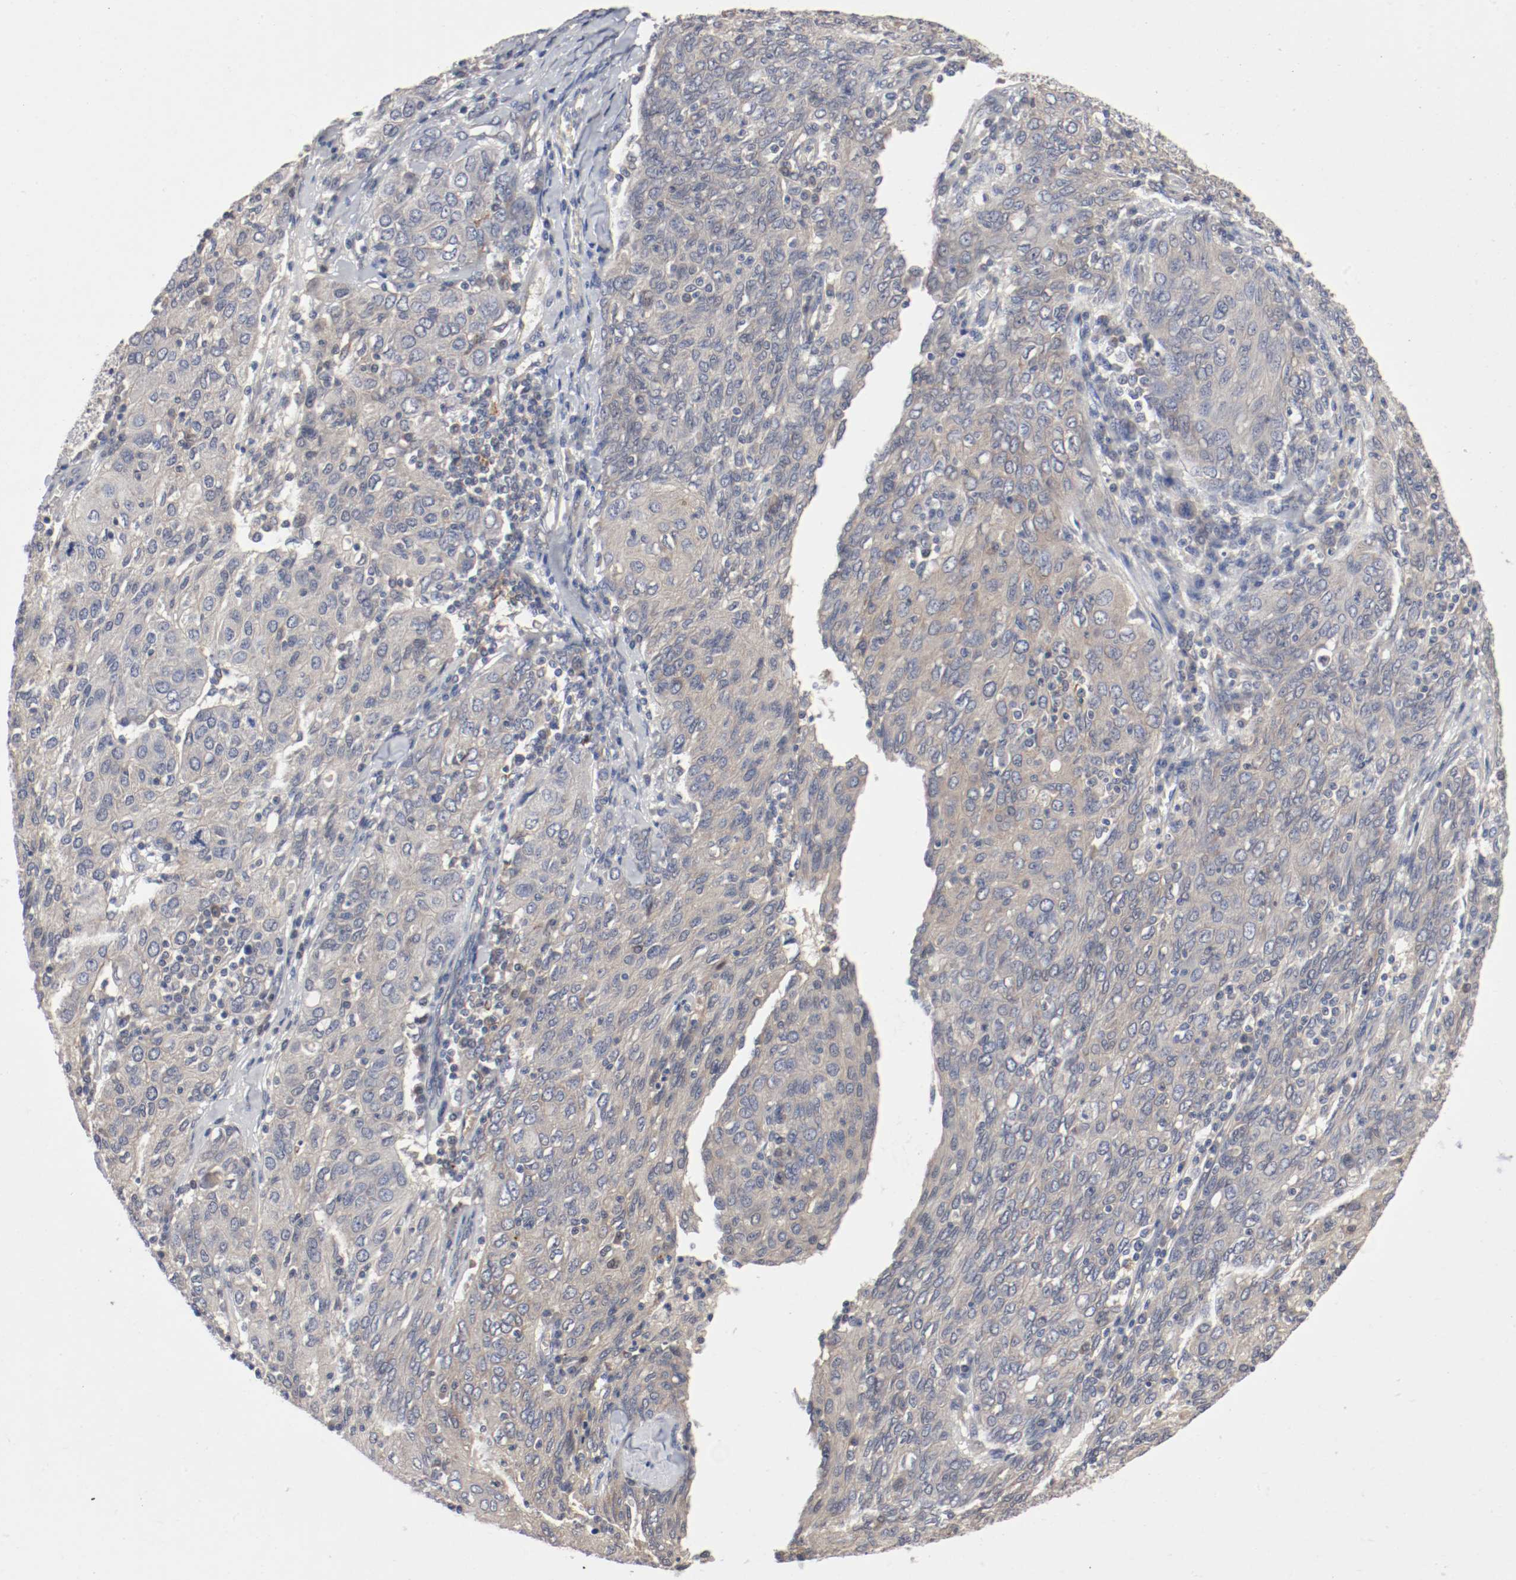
{"staining": {"intensity": "weak", "quantity": "25%-75%", "location": "cytoplasmic/membranous"}, "tissue": "ovarian cancer", "cell_type": "Tumor cells", "image_type": "cancer", "snomed": [{"axis": "morphology", "description": "Carcinoma, endometroid"}, {"axis": "topography", "description": "Ovary"}], "caption": "Human ovarian endometroid carcinoma stained with a protein marker reveals weak staining in tumor cells.", "gene": "REN", "patient": {"sex": "female", "age": 50}}